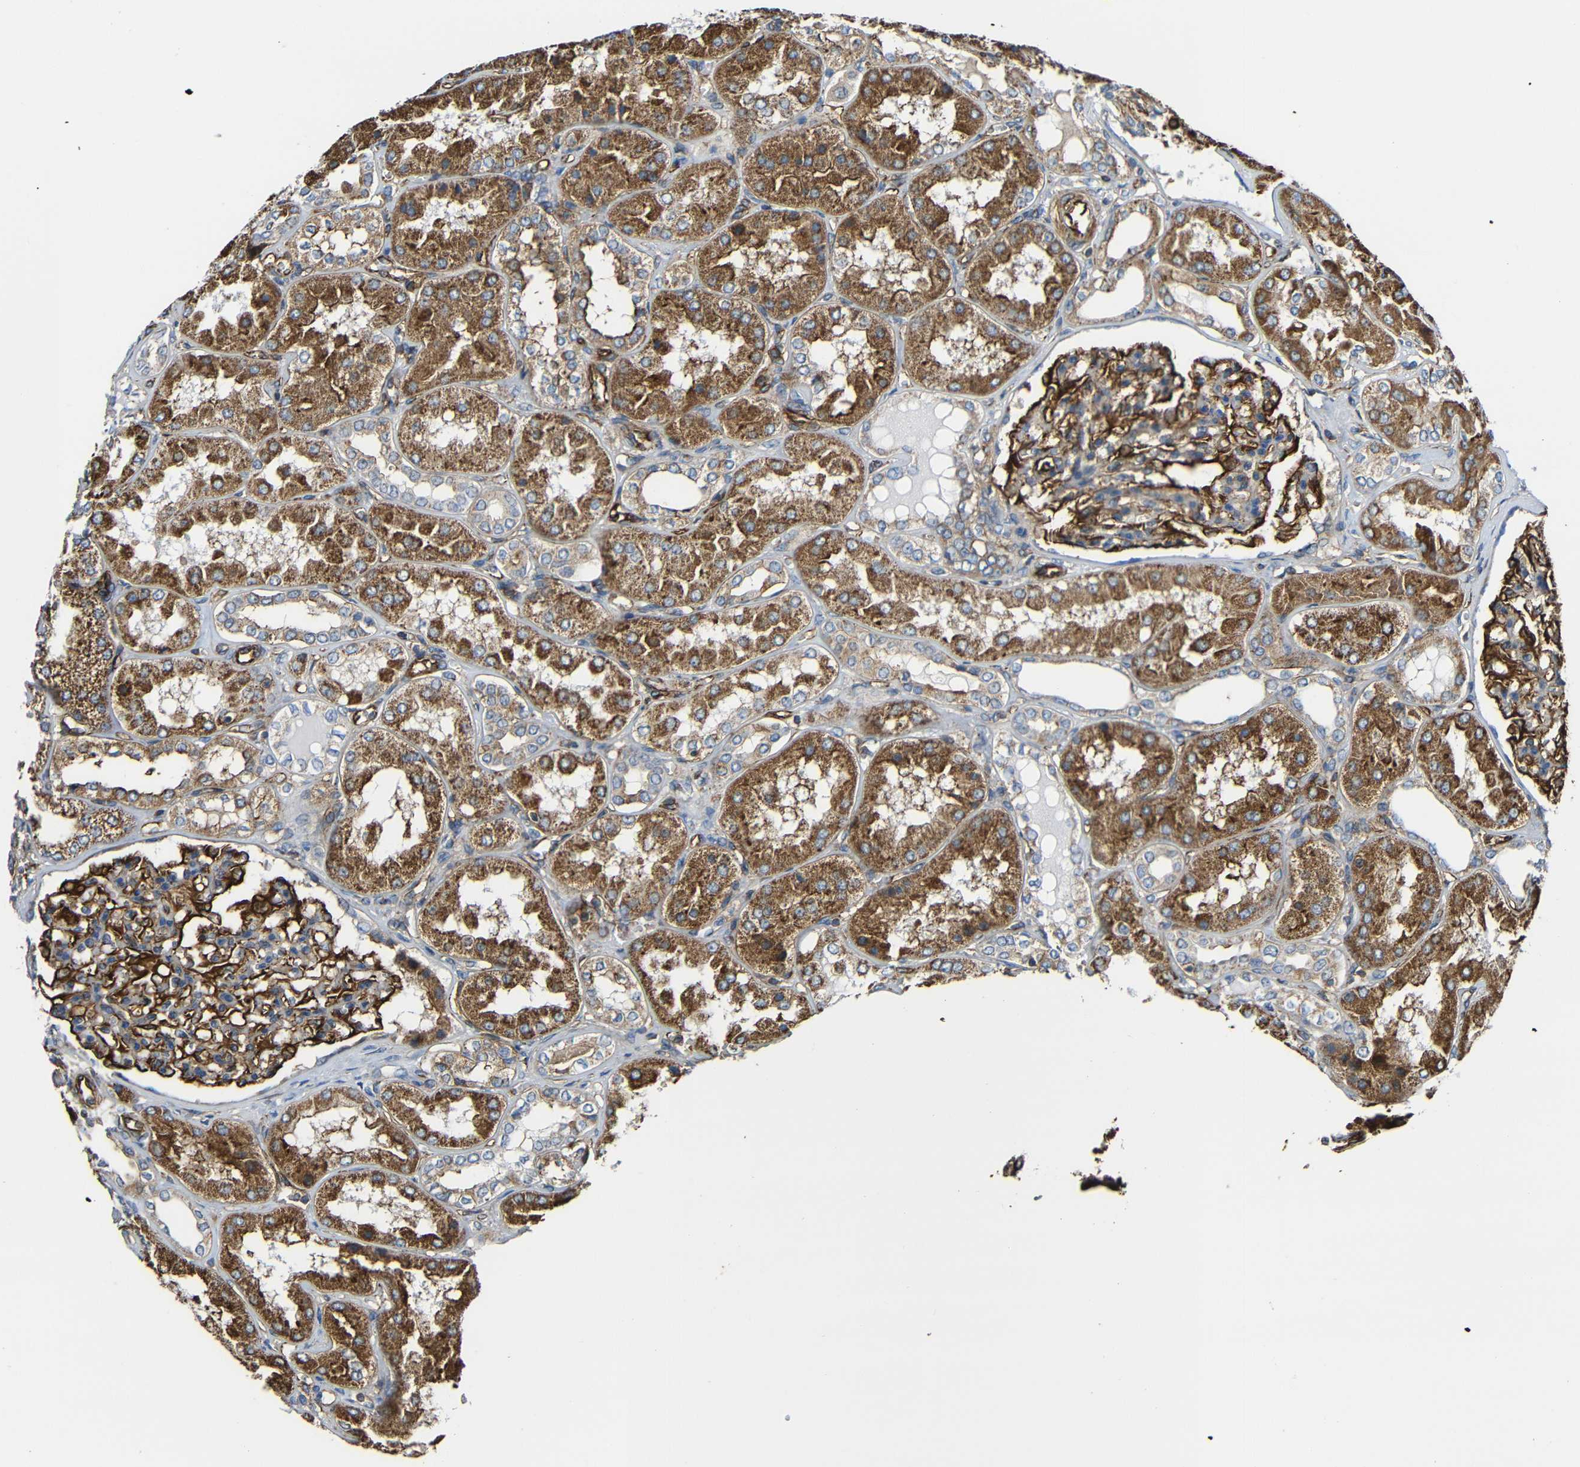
{"staining": {"intensity": "strong", "quantity": ">75%", "location": "cytoplasmic/membranous"}, "tissue": "kidney", "cell_type": "Cells in glomeruli", "image_type": "normal", "snomed": [{"axis": "morphology", "description": "Normal tissue, NOS"}, {"axis": "topography", "description": "Kidney"}], "caption": "IHC (DAB (3,3'-diaminobenzidine)) staining of normal kidney shows strong cytoplasmic/membranous protein staining in about >75% of cells in glomeruli.", "gene": "IGSF10", "patient": {"sex": "female", "age": 56}}